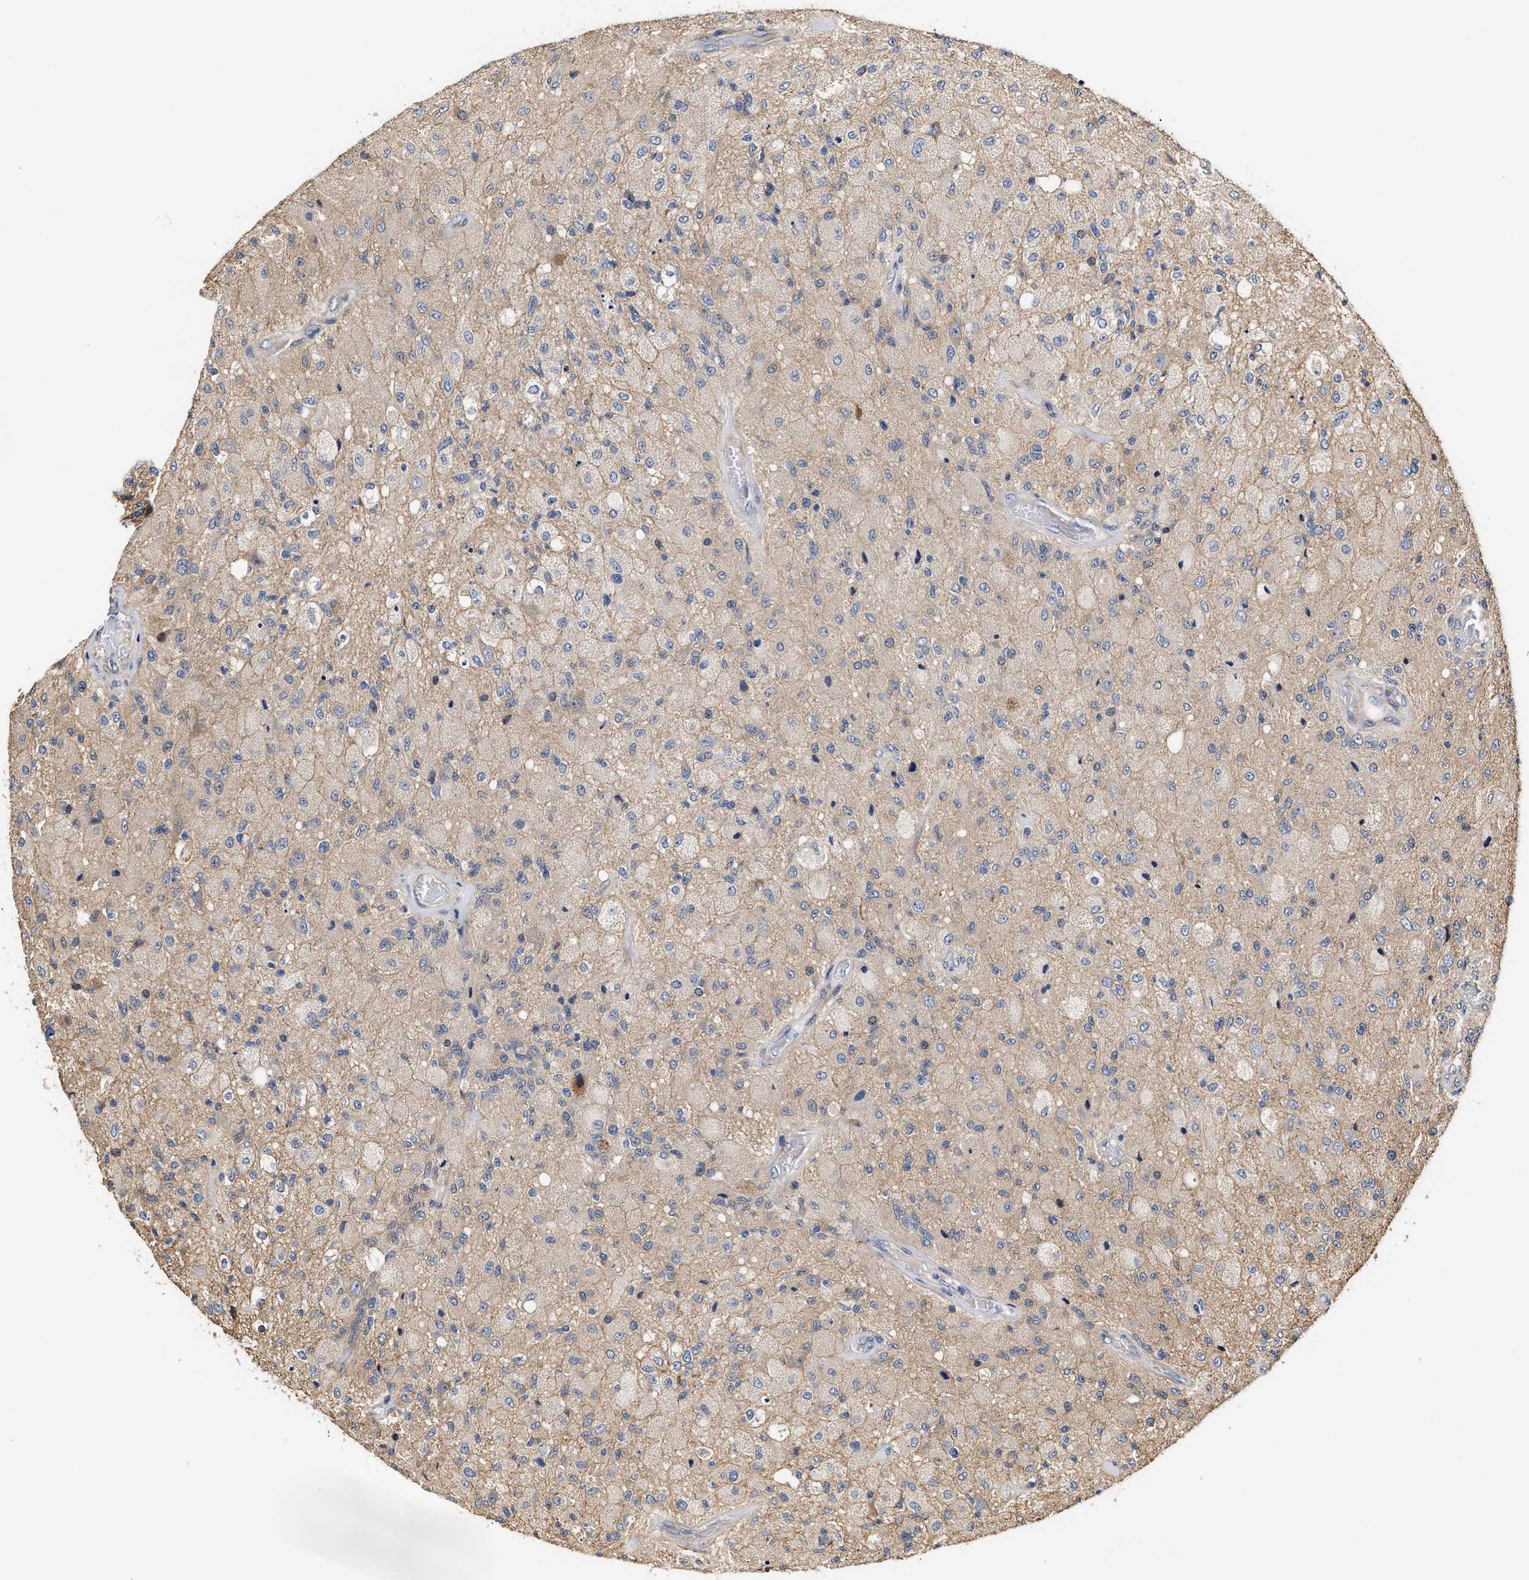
{"staining": {"intensity": "negative", "quantity": "none", "location": "none"}, "tissue": "glioma", "cell_type": "Tumor cells", "image_type": "cancer", "snomed": [{"axis": "morphology", "description": "Normal tissue, NOS"}, {"axis": "morphology", "description": "Glioma, malignant, High grade"}, {"axis": "topography", "description": "Cerebral cortex"}], "caption": "Tumor cells are negative for protein expression in human malignant glioma (high-grade).", "gene": "CLIP2", "patient": {"sex": "male", "age": 77}}